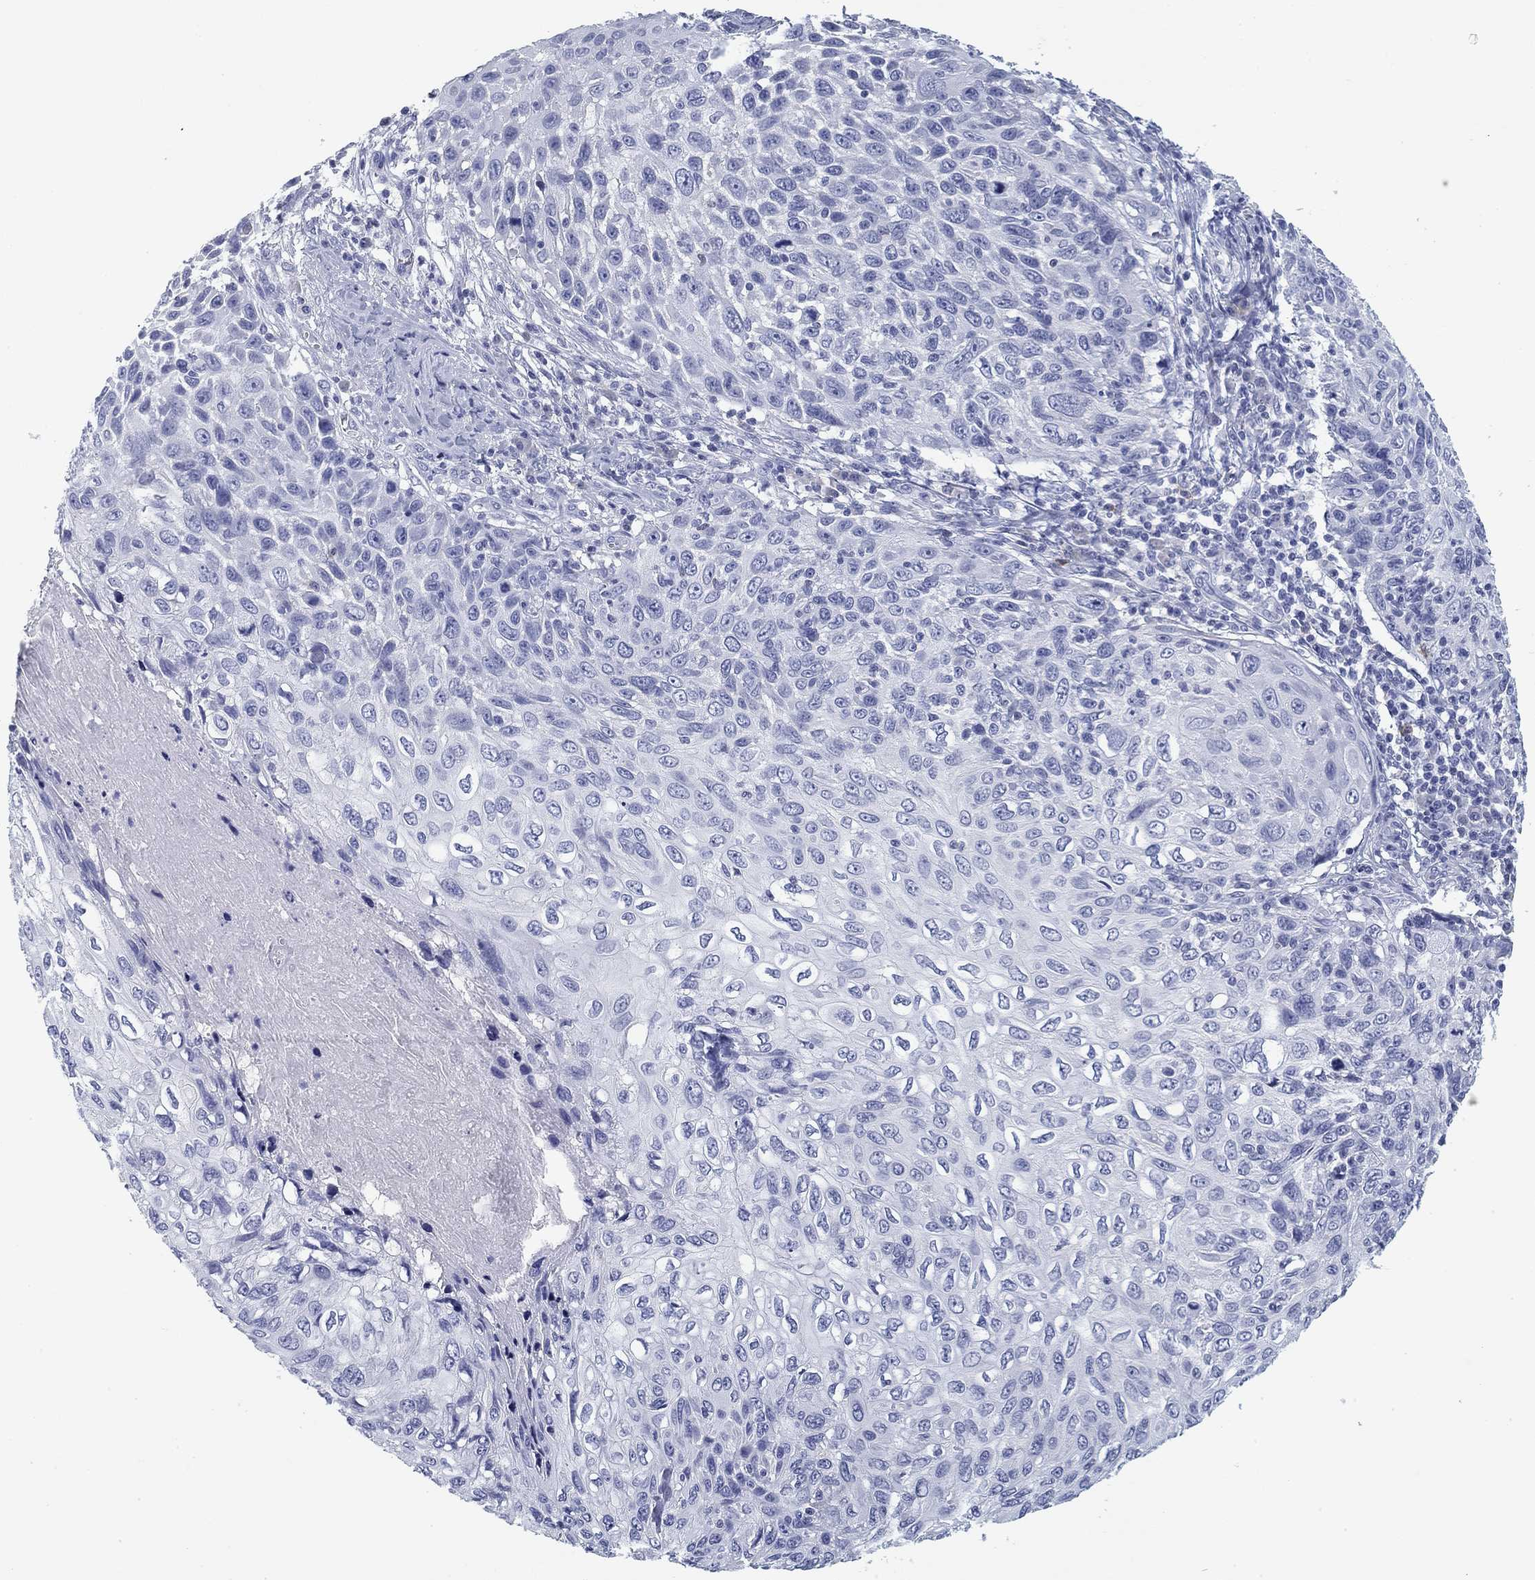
{"staining": {"intensity": "negative", "quantity": "none", "location": "none"}, "tissue": "skin cancer", "cell_type": "Tumor cells", "image_type": "cancer", "snomed": [{"axis": "morphology", "description": "Squamous cell carcinoma, NOS"}, {"axis": "topography", "description": "Skin"}], "caption": "High magnification brightfield microscopy of skin cancer stained with DAB (3,3'-diaminobenzidine) (brown) and counterstained with hematoxylin (blue): tumor cells show no significant expression.", "gene": "CD79B", "patient": {"sex": "male", "age": 92}}